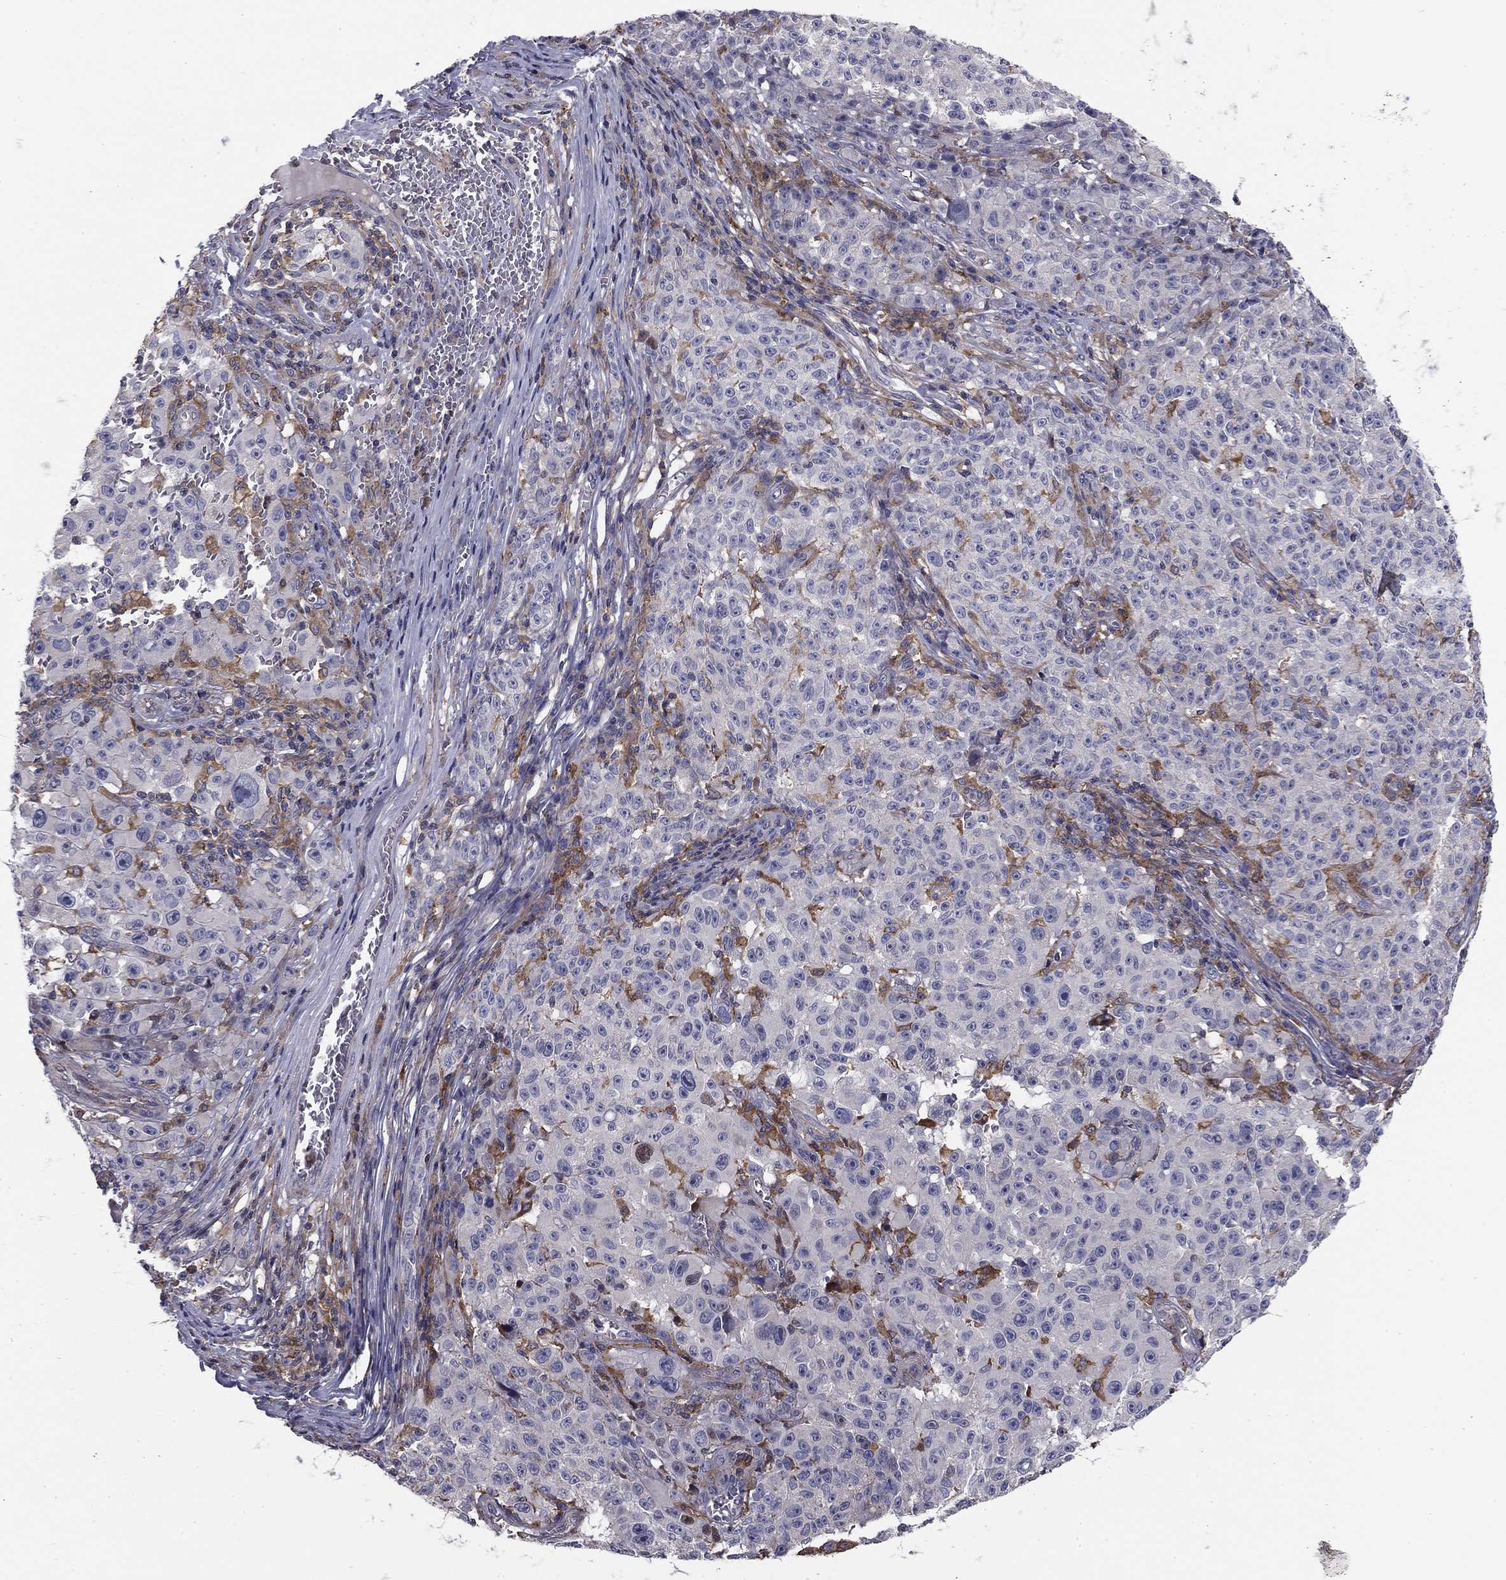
{"staining": {"intensity": "negative", "quantity": "none", "location": "none"}, "tissue": "melanoma", "cell_type": "Tumor cells", "image_type": "cancer", "snomed": [{"axis": "morphology", "description": "Malignant melanoma, NOS"}, {"axis": "topography", "description": "Skin"}], "caption": "Immunohistochemistry (IHC) image of human melanoma stained for a protein (brown), which demonstrates no expression in tumor cells. (Brightfield microscopy of DAB immunohistochemistry (IHC) at high magnification).", "gene": "PLCB2", "patient": {"sex": "female", "age": 82}}